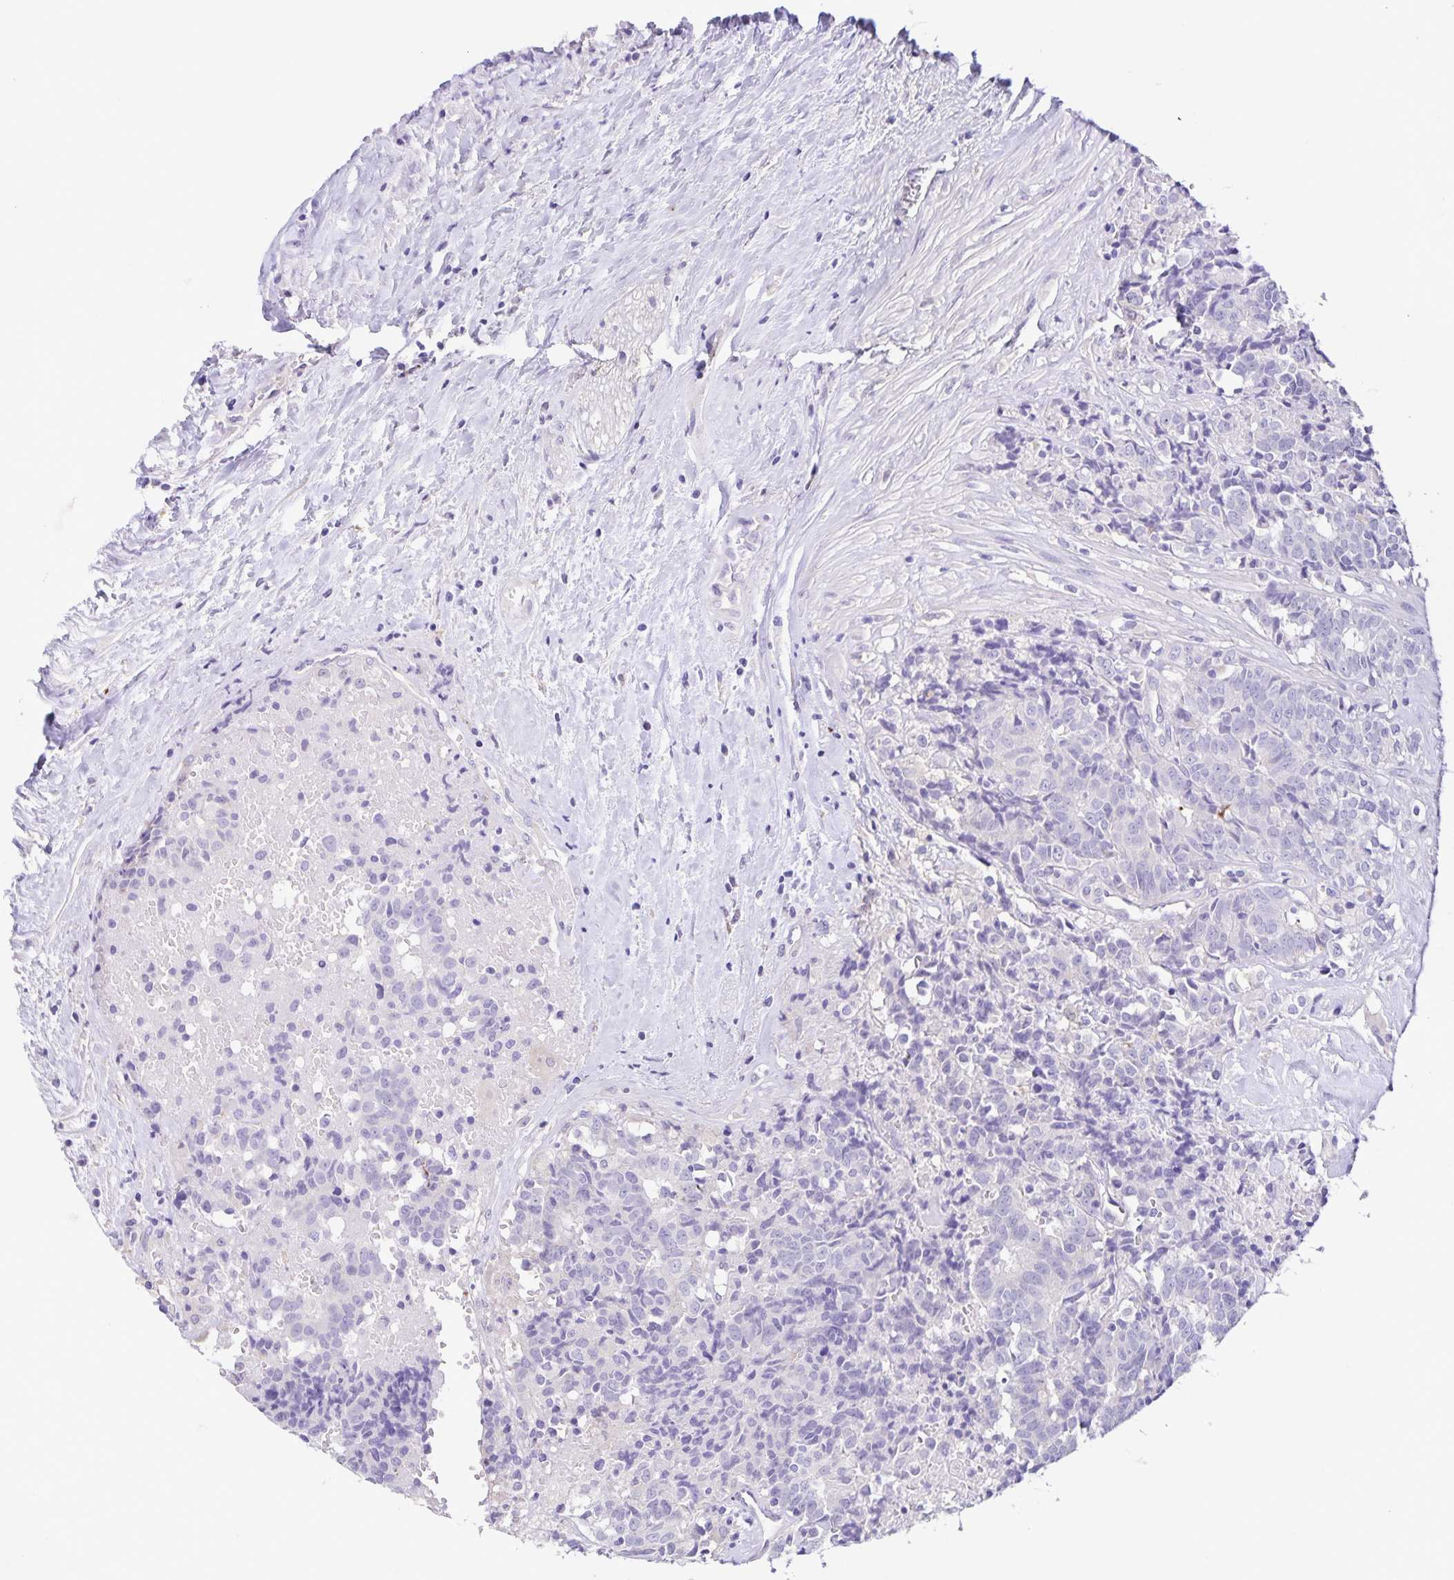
{"staining": {"intensity": "negative", "quantity": "none", "location": "none"}, "tissue": "prostate cancer", "cell_type": "Tumor cells", "image_type": "cancer", "snomed": [{"axis": "morphology", "description": "Adenocarcinoma, High grade"}, {"axis": "topography", "description": "Prostate and seminal vesicle, NOS"}], "caption": "Adenocarcinoma (high-grade) (prostate) stained for a protein using immunohistochemistry (IHC) shows no staining tumor cells.", "gene": "BOLL", "patient": {"sex": "male", "age": 60}}